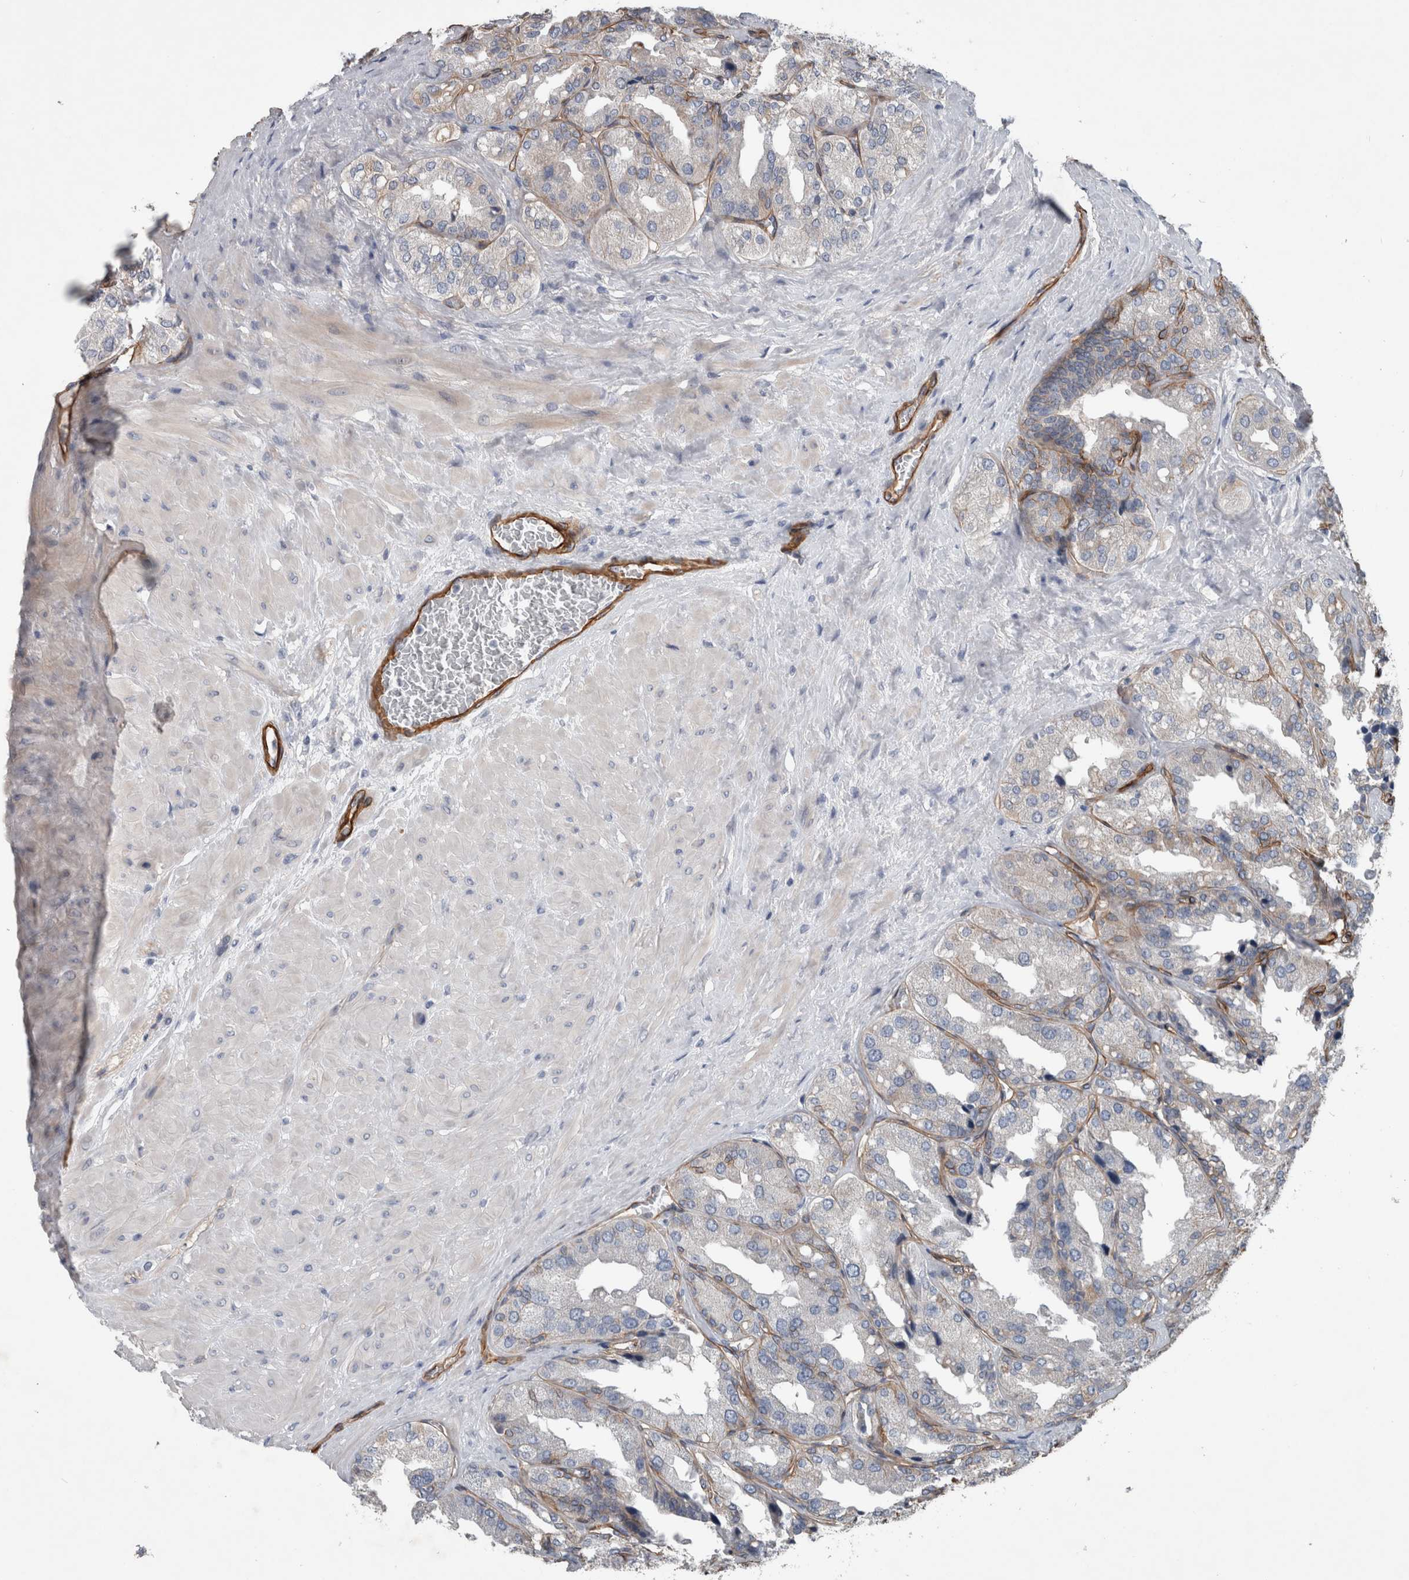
{"staining": {"intensity": "weak", "quantity": "<25%", "location": "cytoplasmic/membranous"}, "tissue": "seminal vesicle", "cell_type": "Glandular cells", "image_type": "normal", "snomed": [{"axis": "morphology", "description": "Normal tissue, NOS"}, {"axis": "topography", "description": "Prostate"}, {"axis": "topography", "description": "Seminal veicle"}], "caption": "IHC photomicrograph of unremarkable seminal vesicle: human seminal vesicle stained with DAB (3,3'-diaminobenzidine) reveals no significant protein positivity in glandular cells. (DAB (3,3'-diaminobenzidine) immunohistochemistry, high magnification).", "gene": "BCAM", "patient": {"sex": "male", "age": 51}}